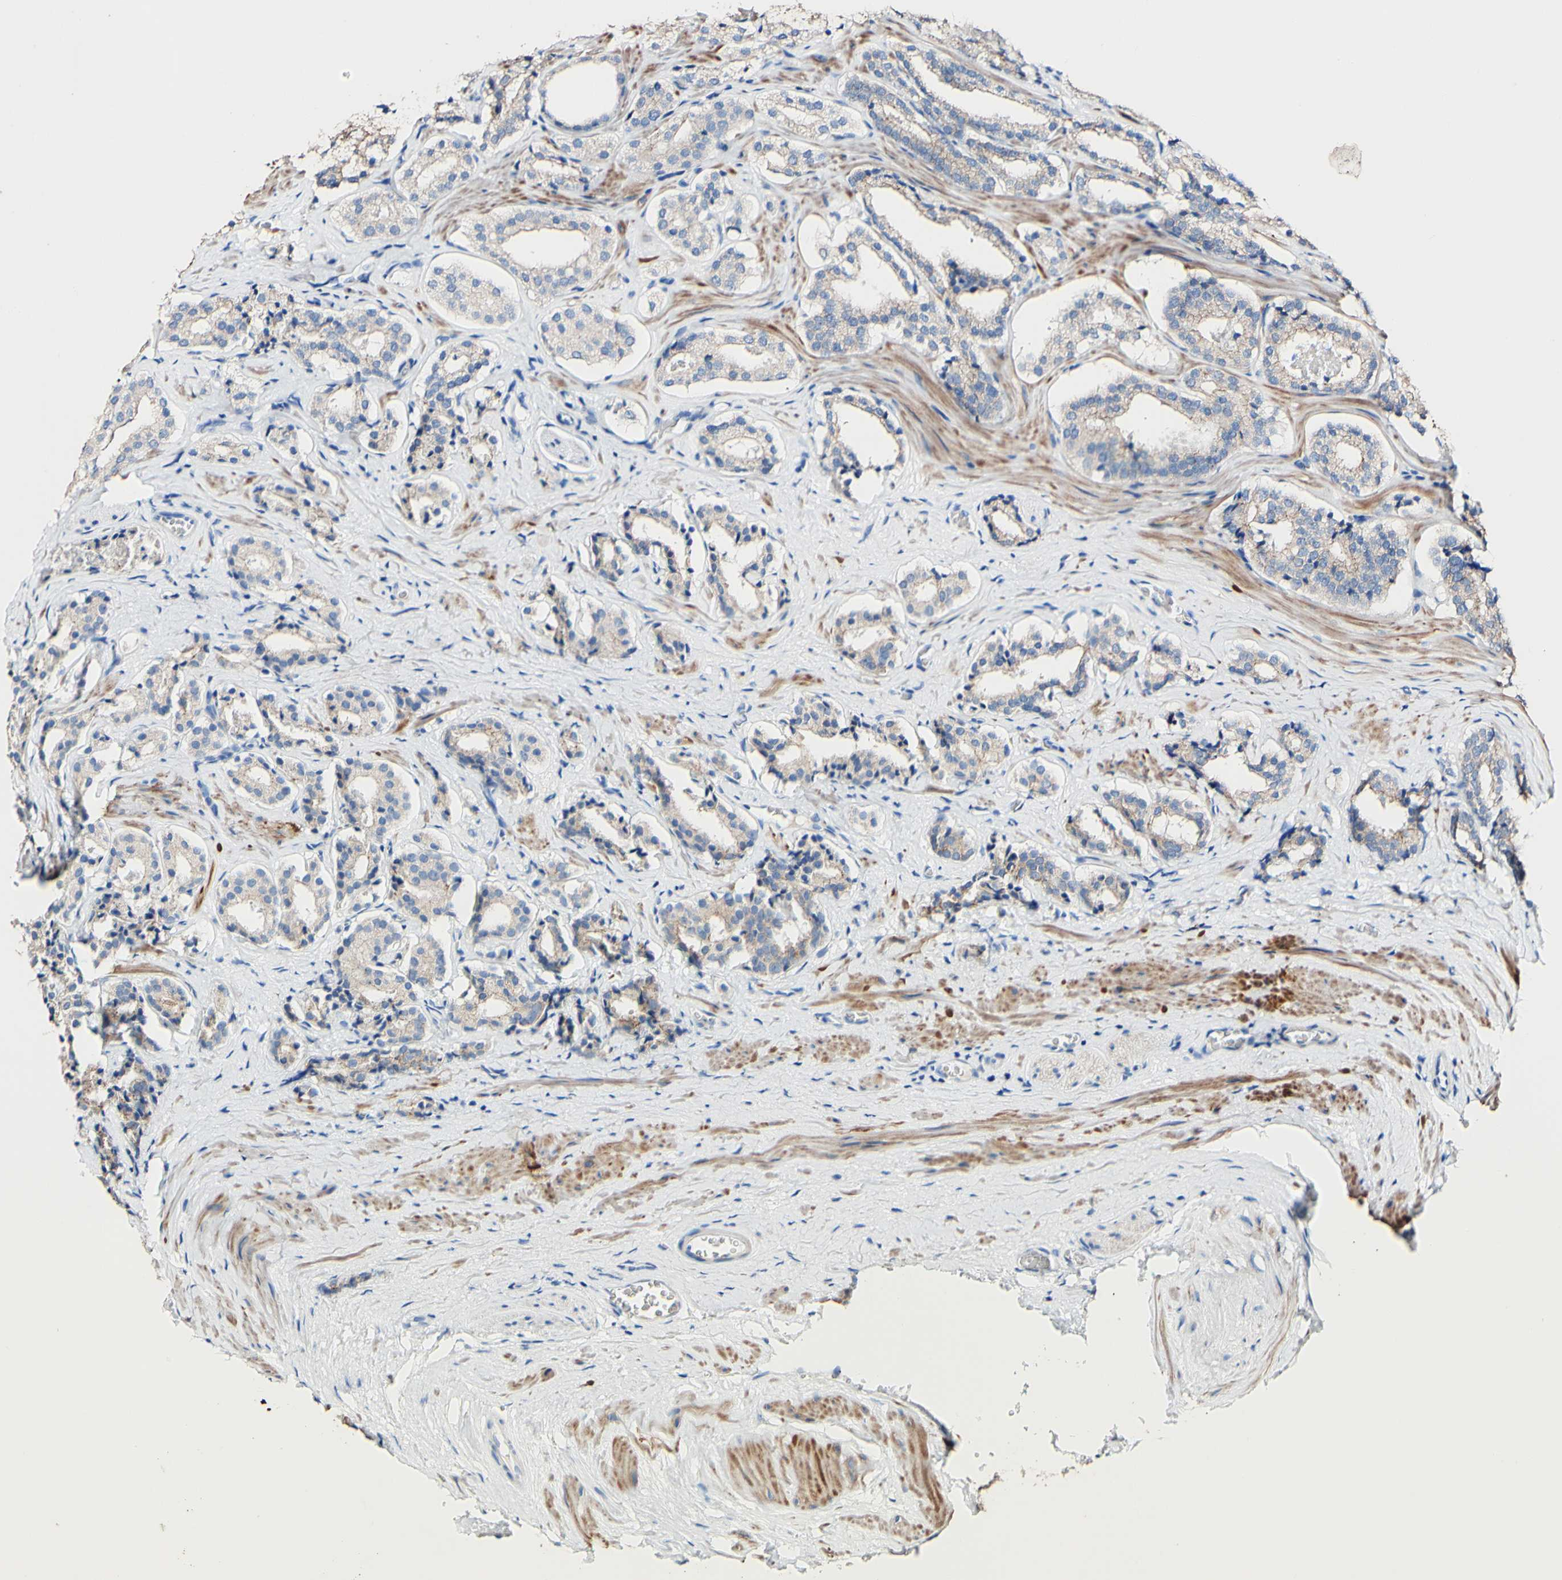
{"staining": {"intensity": "weak", "quantity": "<25%", "location": "cytoplasmic/membranous"}, "tissue": "prostate cancer", "cell_type": "Tumor cells", "image_type": "cancer", "snomed": [{"axis": "morphology", "description": "Adenocarcinoma, High grade"}, {"axis": "topography", "description": "Prostate"}], "caption": "The image shows no staining of tumor cells in prostate cancer (adenocarcinoma (high-grade)).", "gene": "DSC2", "patient": {"sex": "male", "age": 60}}